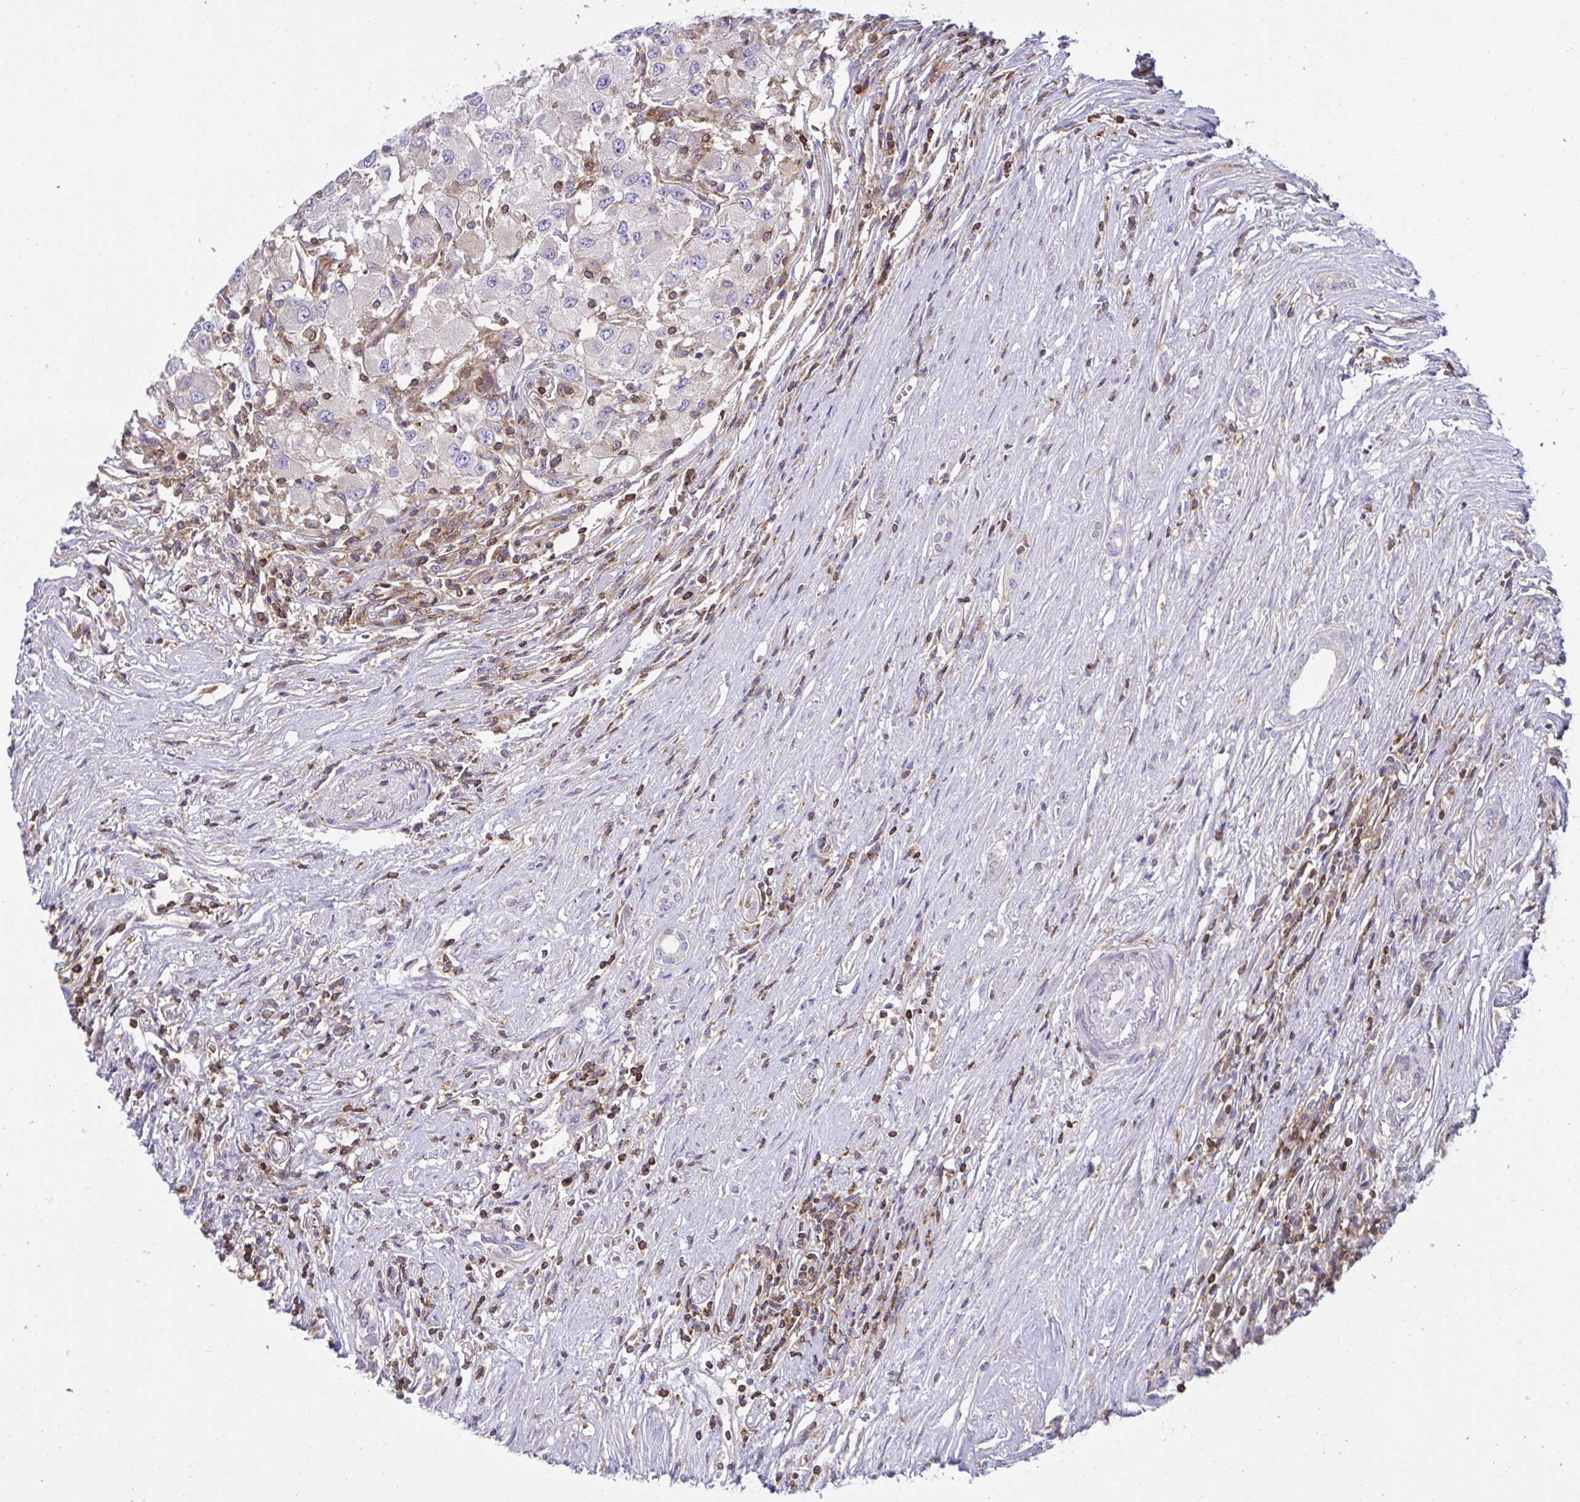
{"staining": {"intensity": "negative", "quantity": "none", "location": "none"}, "tissue": "renal cancer", "cell_type": "Tumor cells", "image_type": "cancer", "snomed": [{"axis": "morphology", "description": "Adenocarcinoma, NOS"}, {"axis": "topography", "description": "Kidney"}], "caption": "High magnification brightfield microscopy of renal adenocarcinoma stained with DAB (brown) and counterstained with hematoxylin (blue): tumor cells show no significant expression.", "gene": "TSC22D3", "patient": {"sex": "female", "age": 67}}